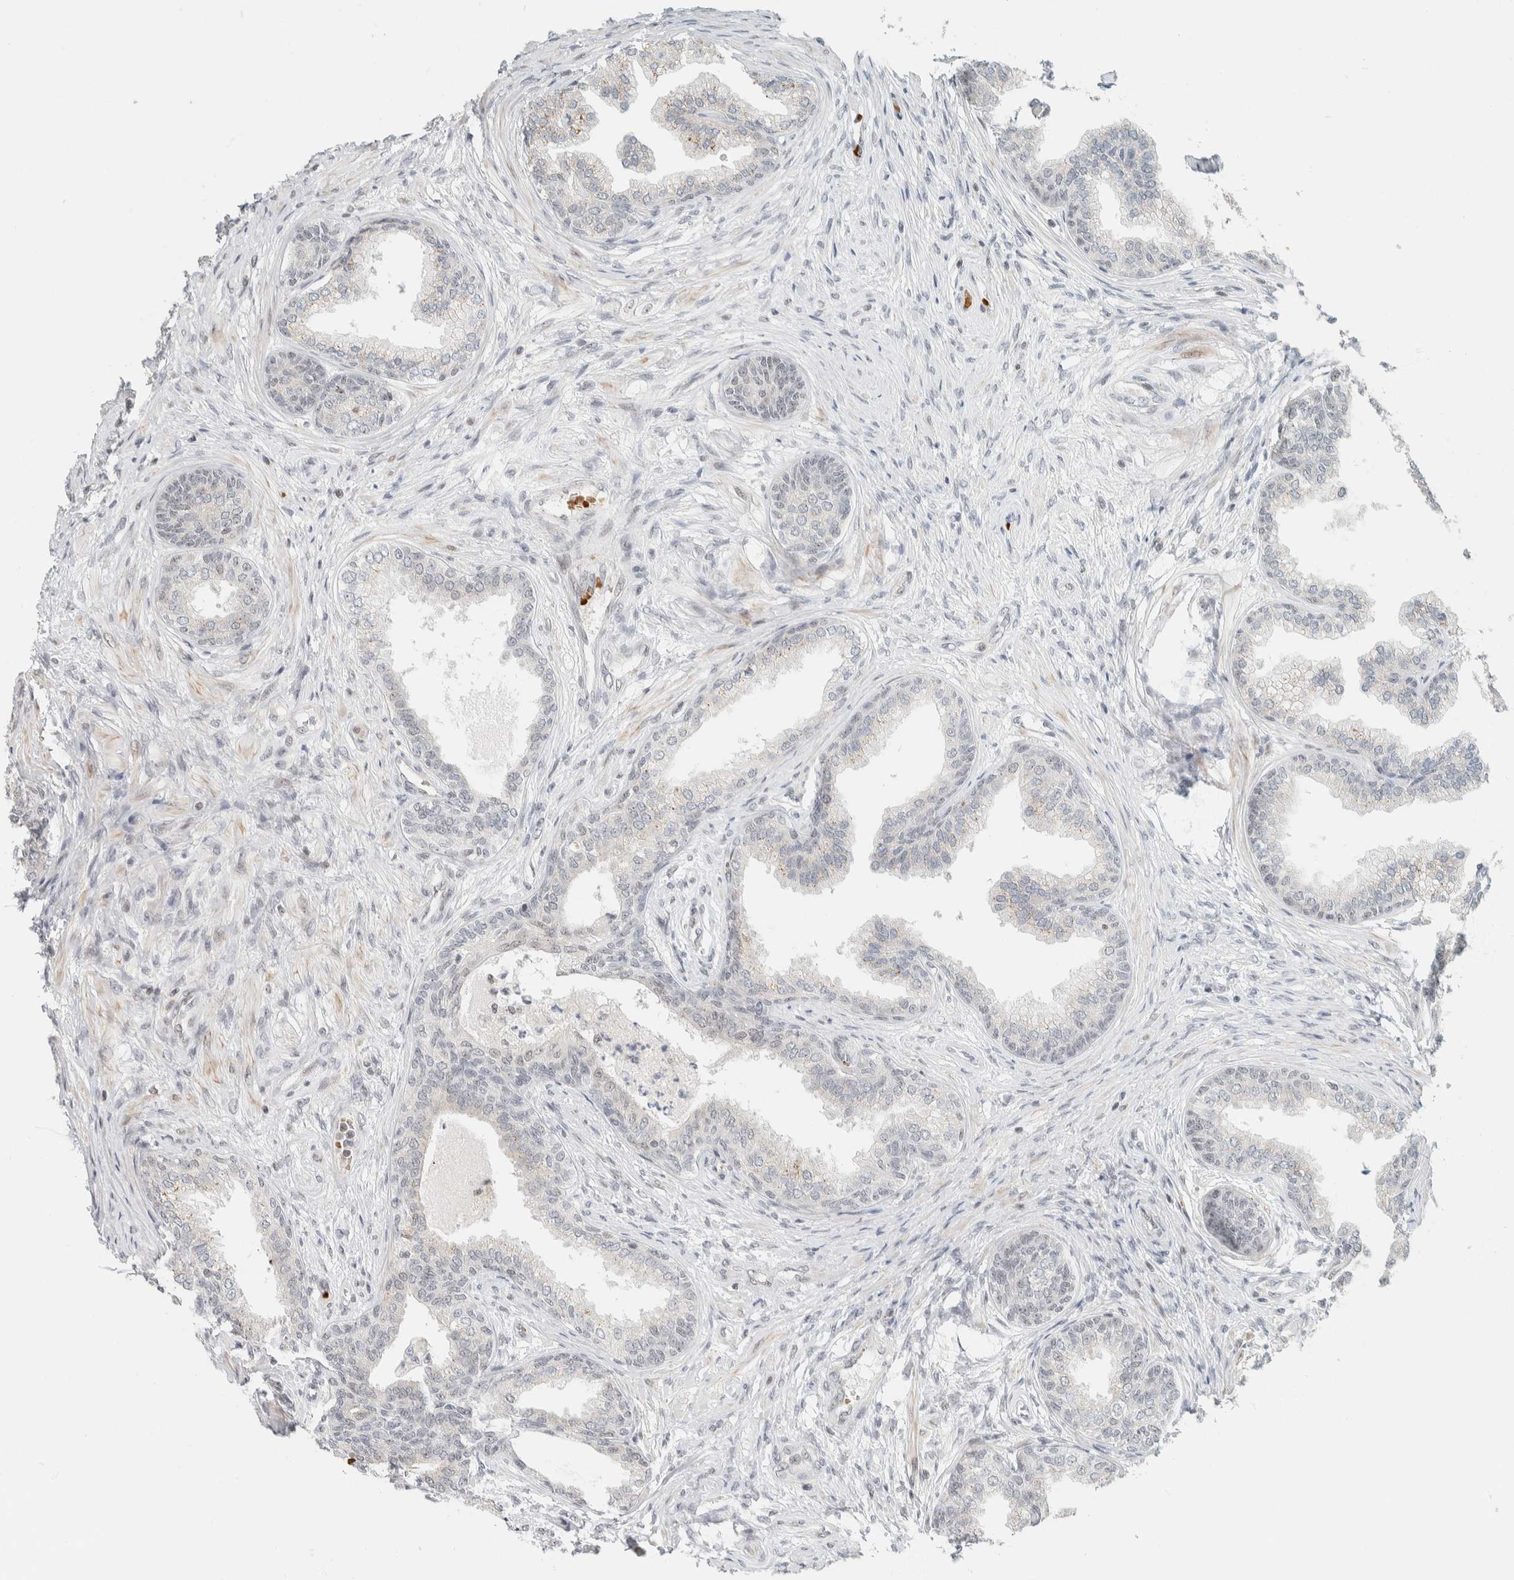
{"staining": {"intensity": "weak", "quantity": "25%-75%", "location": "nuclear"}, "tissue": "prostate", "cell_type": "Glandular cells", "image_type": "normal", "snomed": [{"axis": "morphology", "description": "Normal tissue, NOS"}, {"axis": "topography", "description": "Prostate"}], "caption": "Protein staining of unremarkable prostate displays weak nuclear positivity in about 25%-75% of glandular cells.", "gene": "ZBTB2", "patient": {"sex": "male", "age": 76}}